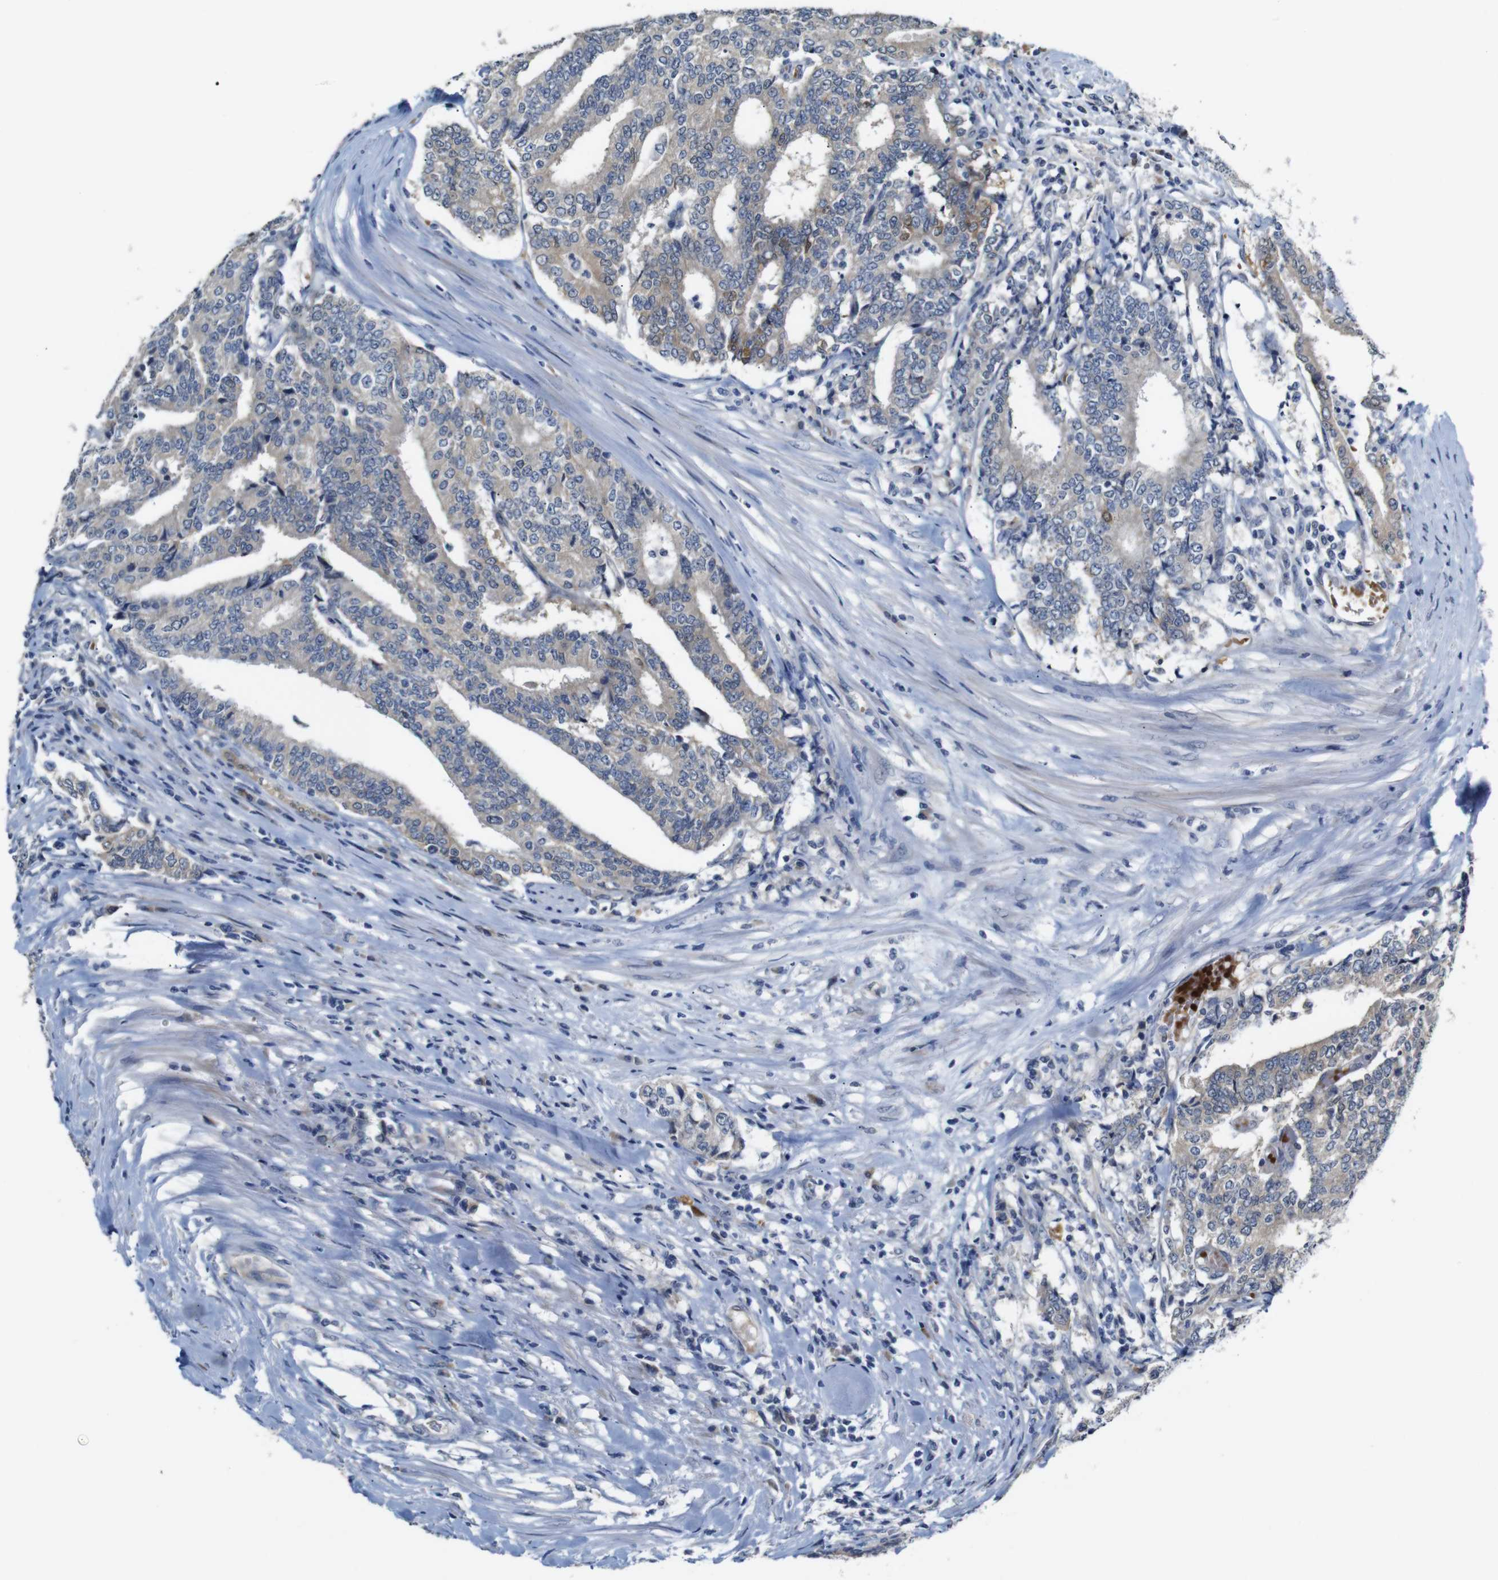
{"staining": {"intensity": "weak", "quantity": ">75%", "location": "cytoplasmic/membranous"}, "tissue": "prostate cancer", "cell_type": "Tumor cells", "image_type": "cancer", "snomed": [{"axis": "morphology", "description": "Normal tissue, NOS"}, {"axis": "morphology", "description": "Adenocarcinoma, High grade"}, {"axis": "topography", "description": "Prostate"}, {"axis": "topography", "description": "Seminal veicle"}], "caption": "There is low levels of weak cytoplasmic/membranous expression in tumor cells of adenocarcinoma (high-grade) (prostate), as demonstrated by immunohistochemical staining (brown color).", "gene": "TBC1D32", "patient": {"sex": "male", "age": 55}}